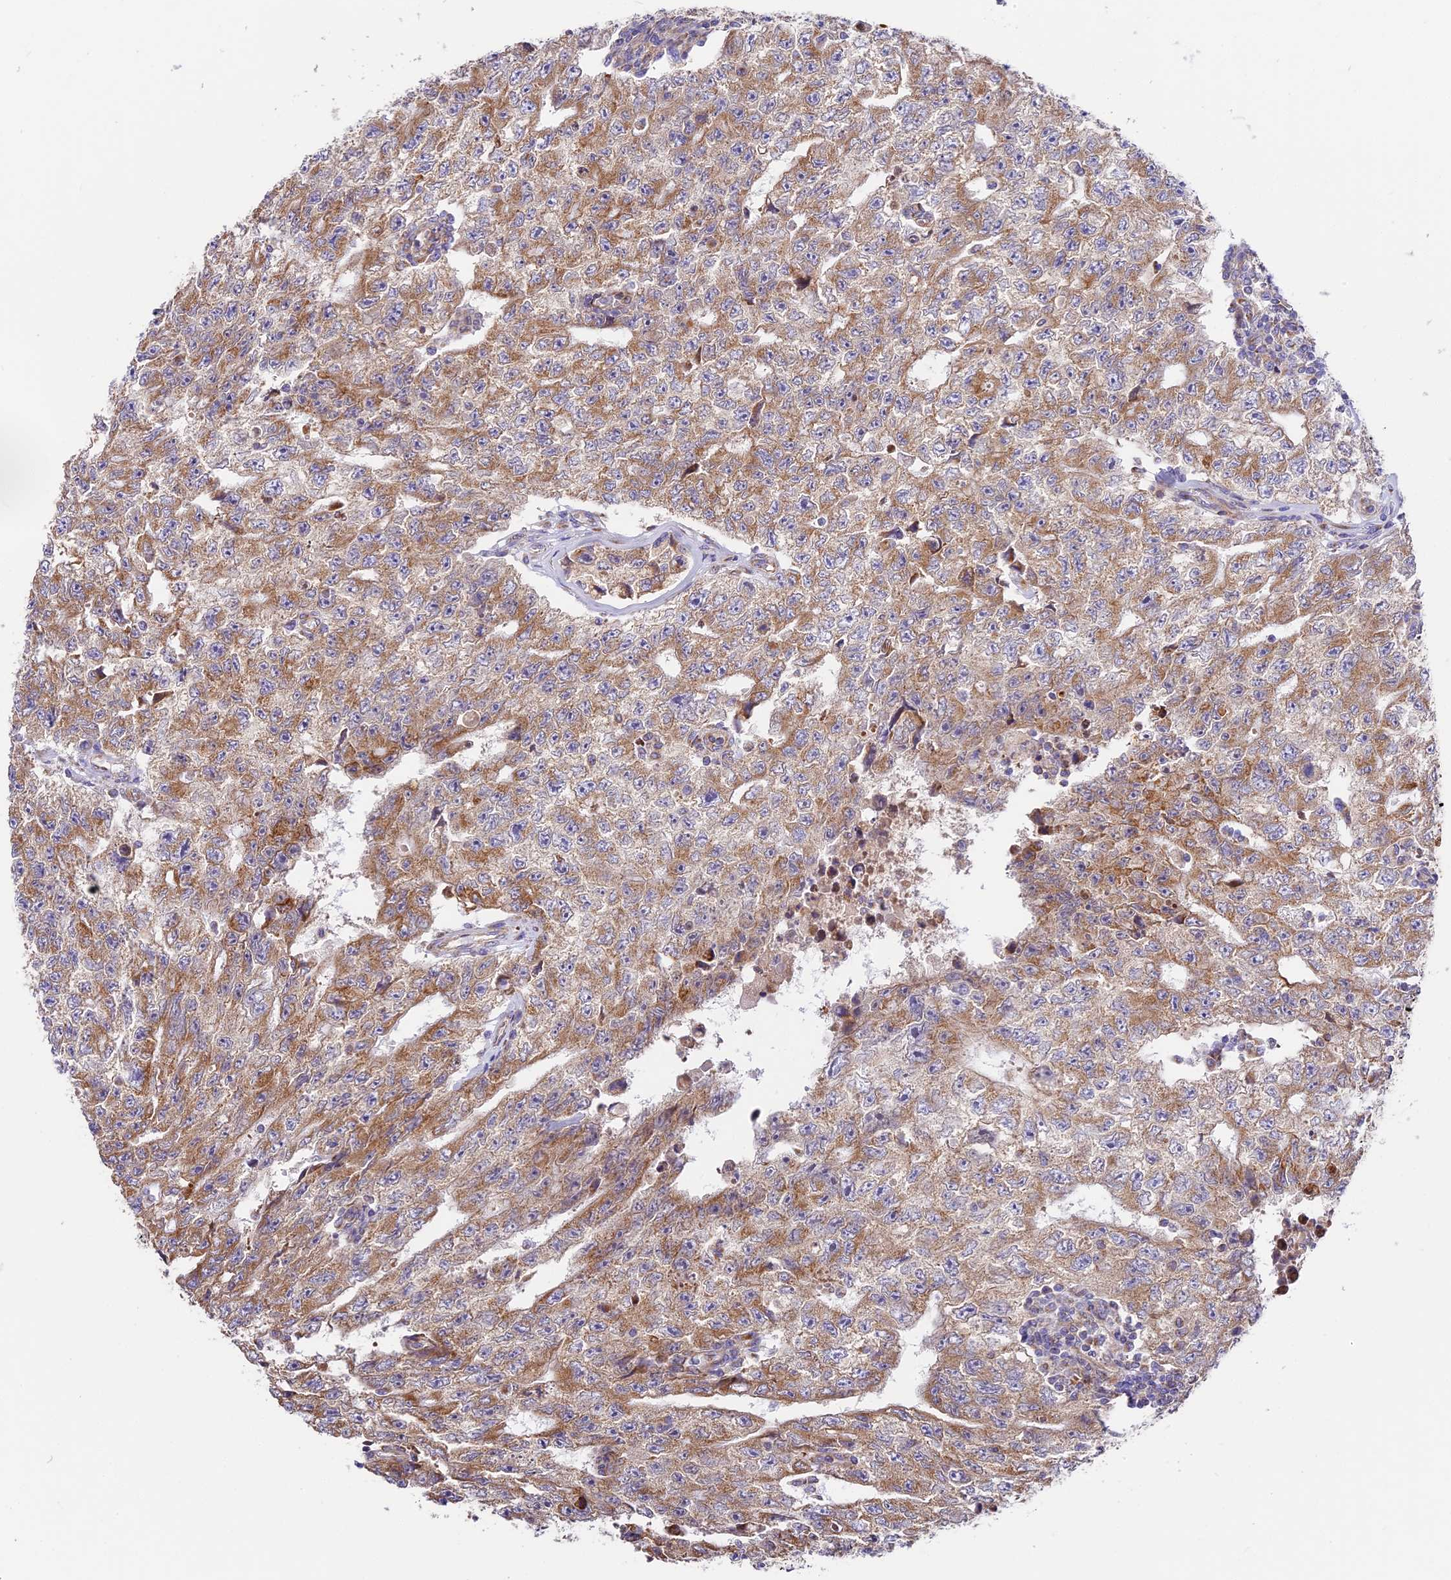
{"staining": {"intensity": "moderate", "quantity": "25%-75%", "location": "cytoplasmic/membranous"}, "tissue": "testis cancer", "cell_type": "Tumor cells", "image_type": "cancer", "snomed": [{"axis": "morphology", "description": "Carcinoma, Embryonal, NOS"}, {"axis": "topography", "description": "Testis"}], "caption": "Tumor cells reveal medium levels of moderate cytoplasmic/membranous staining in approximately 25%-75% of cells in testis embryonal carcinoma.", "gene": "MRAS", "patient": {"sex": "male", "age": 17}}